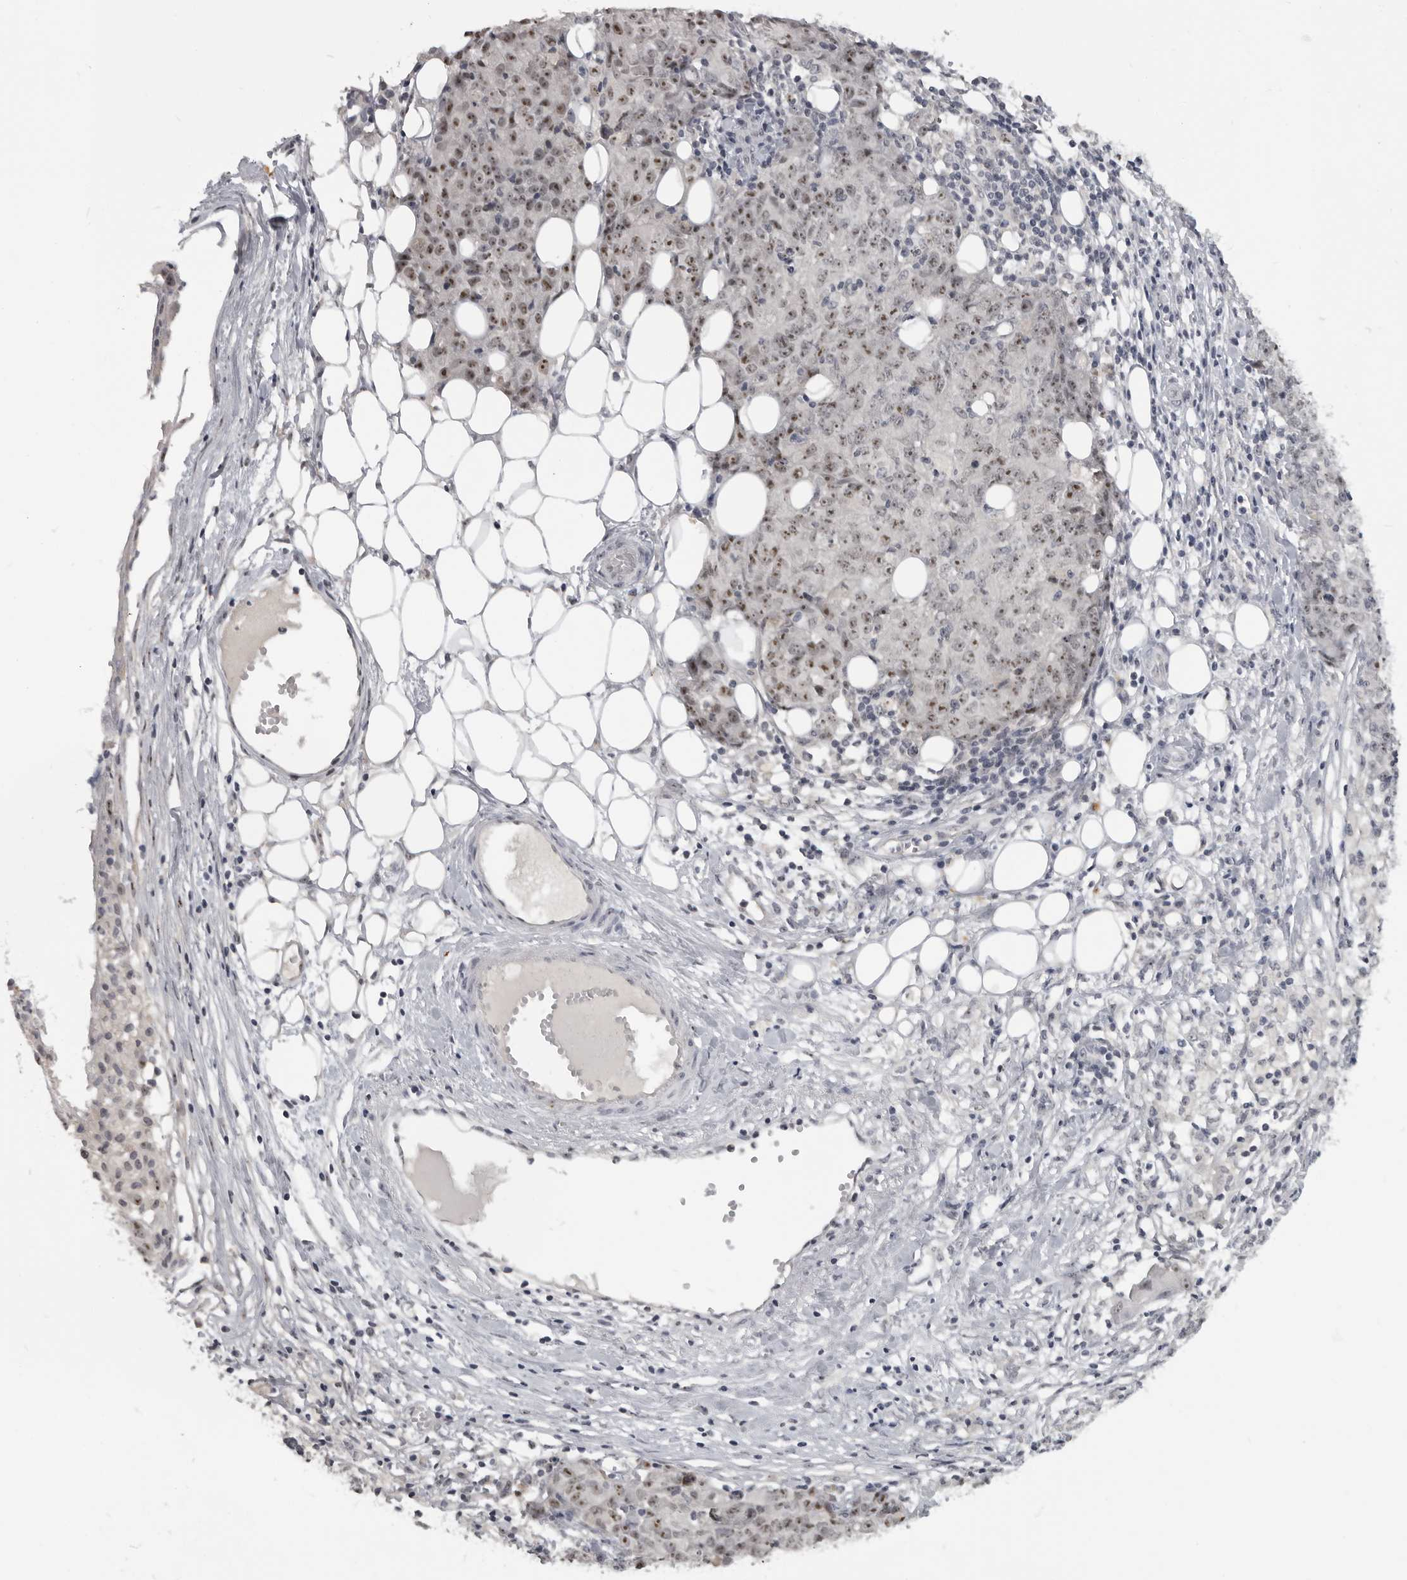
{"staining": {"intensity": "weak", "quantity": "25%-75%", "location": "nuclear"}, "tissue": "ovarian cancer", "cell_type": "Tumor cells", "image_type": "cancer", "snomed": [{"axis": "morphology", "description": "Carcinoma, endometroid"}, {"axis": "topography", "description": "Ovary"}], "caption": "There is low levels of weak nuclear staining in tumor cells of ovarian cancer, as demonstrated by immunohistochemical staining (brown color).", "gene": "MRTO4", "patient": {"sex": "female", "age": 42}}